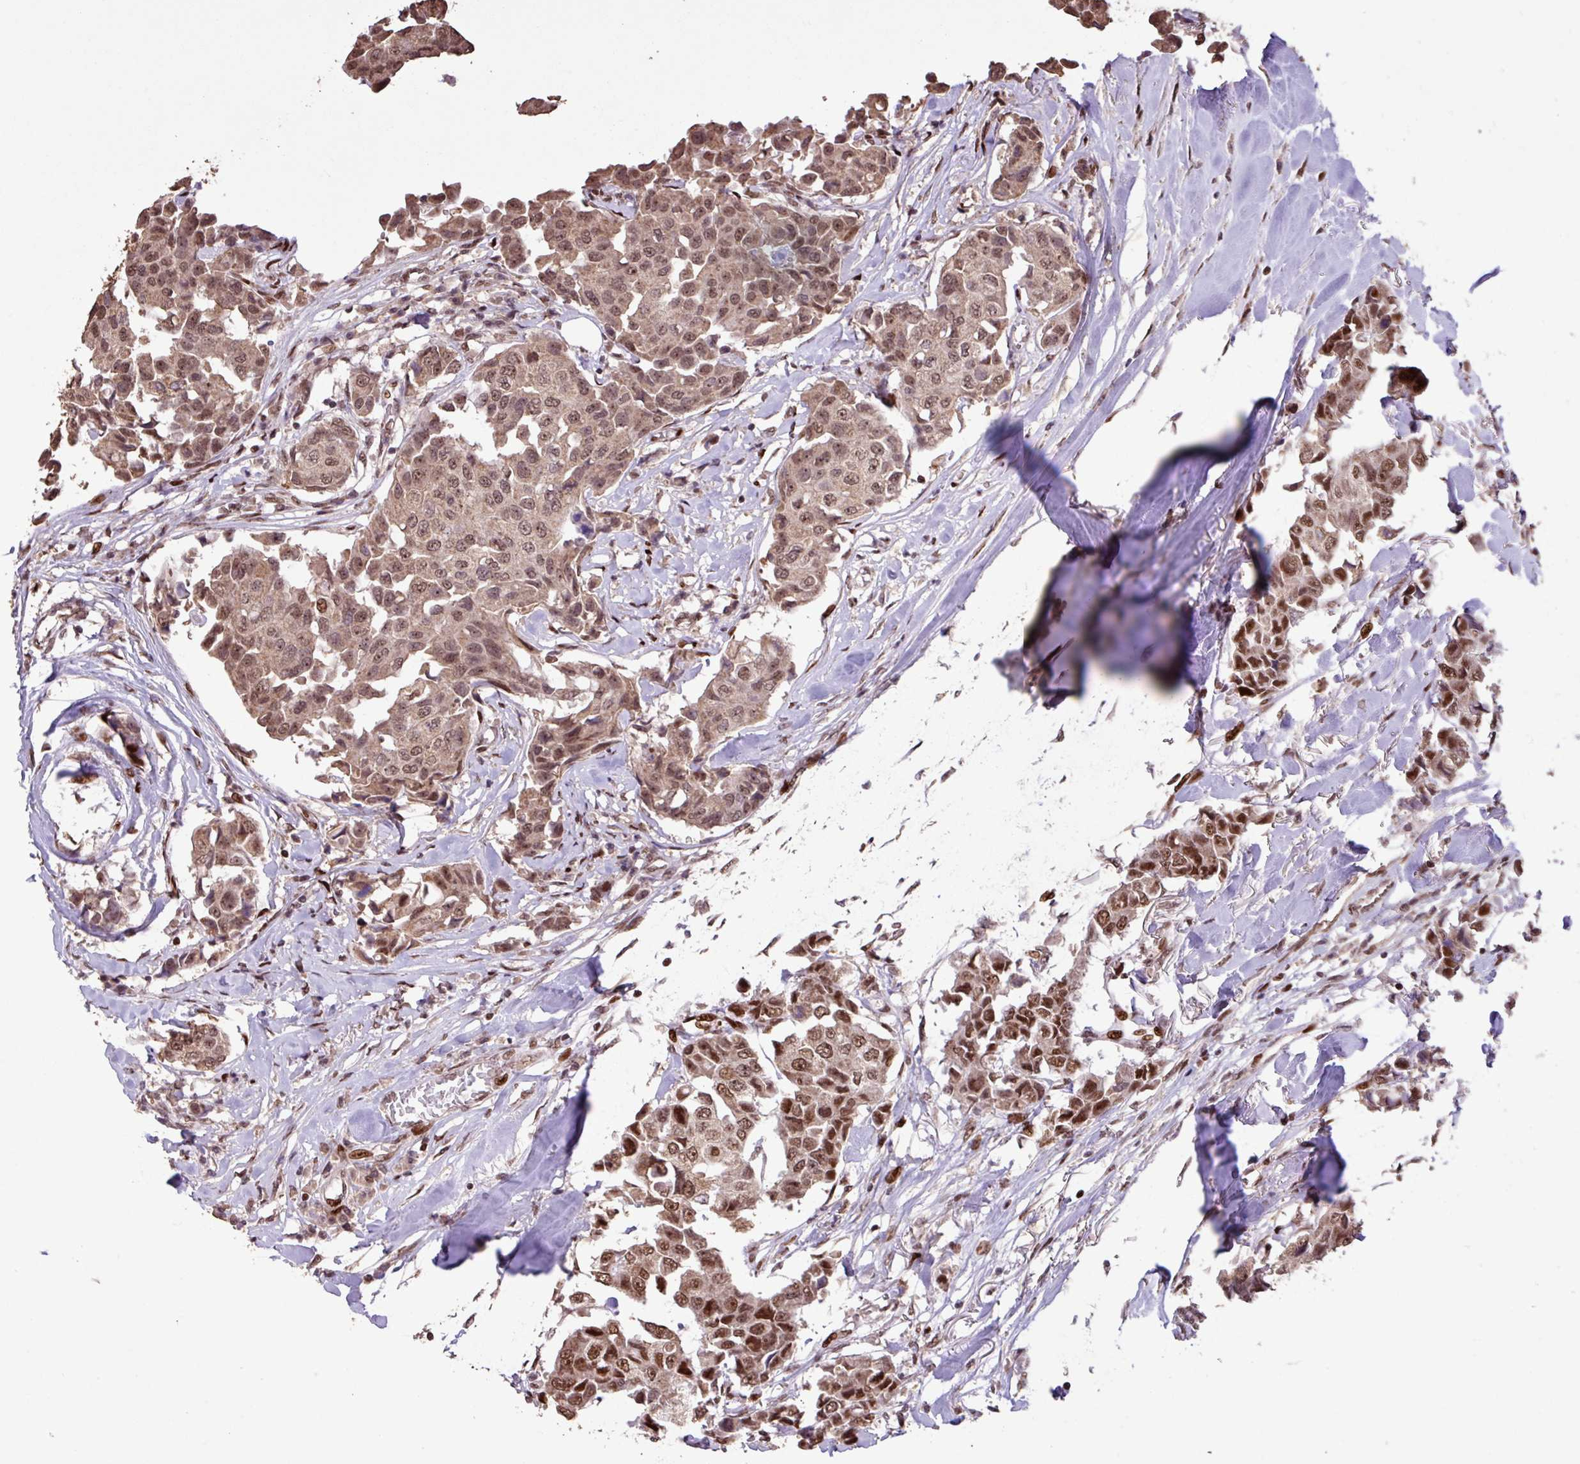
{"staining": {"intensity": "moderate", "quantity": ">75%", "location": "cytoplasmic/membranous,nuclear"}, "tissue": "breast cancer", "cell_type": "Tumor cells", "image_type": "cancer", "snomed": [{"axis": "morphology", "description": "Duct carcinoma"}, {"axis": "topography", "description": "Breast"}], "caption": "Moderate cytoplasmic/membranous and nuclear expression is appreciated in approximately >75% of tumor cells in infiltrating ductal carcinoma (breast).", "gene": "ZNF709", "patient": {"sex": "female", "age": 80}}